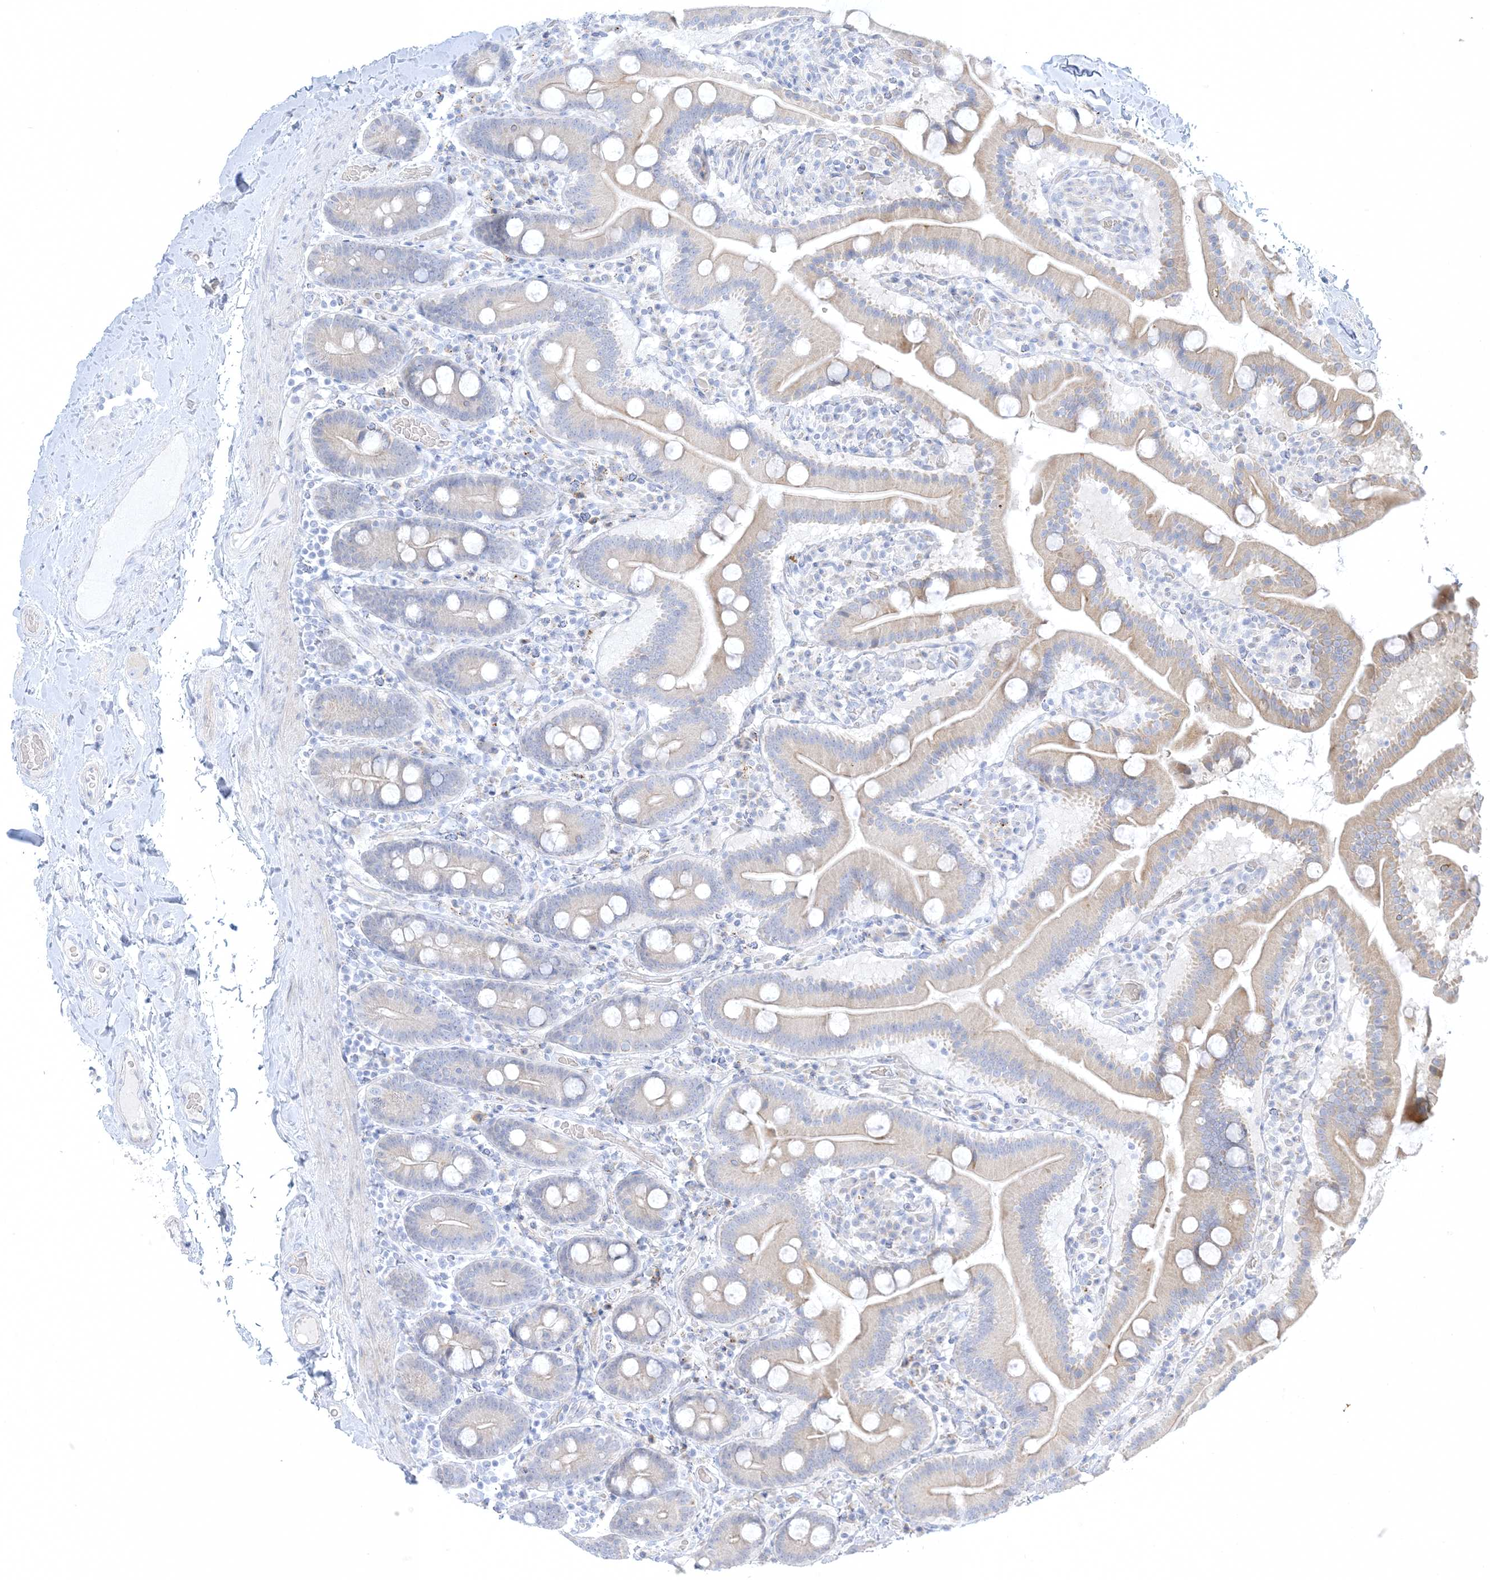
{"staining": {"intensity": "moderate", "quantity": "25%-75%", "location": "cytoplasmic/membranous"}, "tissue": "duodenum", "cell_type": "Glandular cells", "image_type": "normal", "snomed": [{"axis": "morphology", "description": "Normal tissue, NOS"}, {"axis": "topography", "description": "Duodenum"}], "caption": "A high-resolution image shows IHC staining of unremarkable duodenum, which shows moderate cytoplasmic/membranous staining in approximately 25%-75% of glandular cells.", "gene": "XIRP2", "patient": {"sex": "male", "age": 55}}